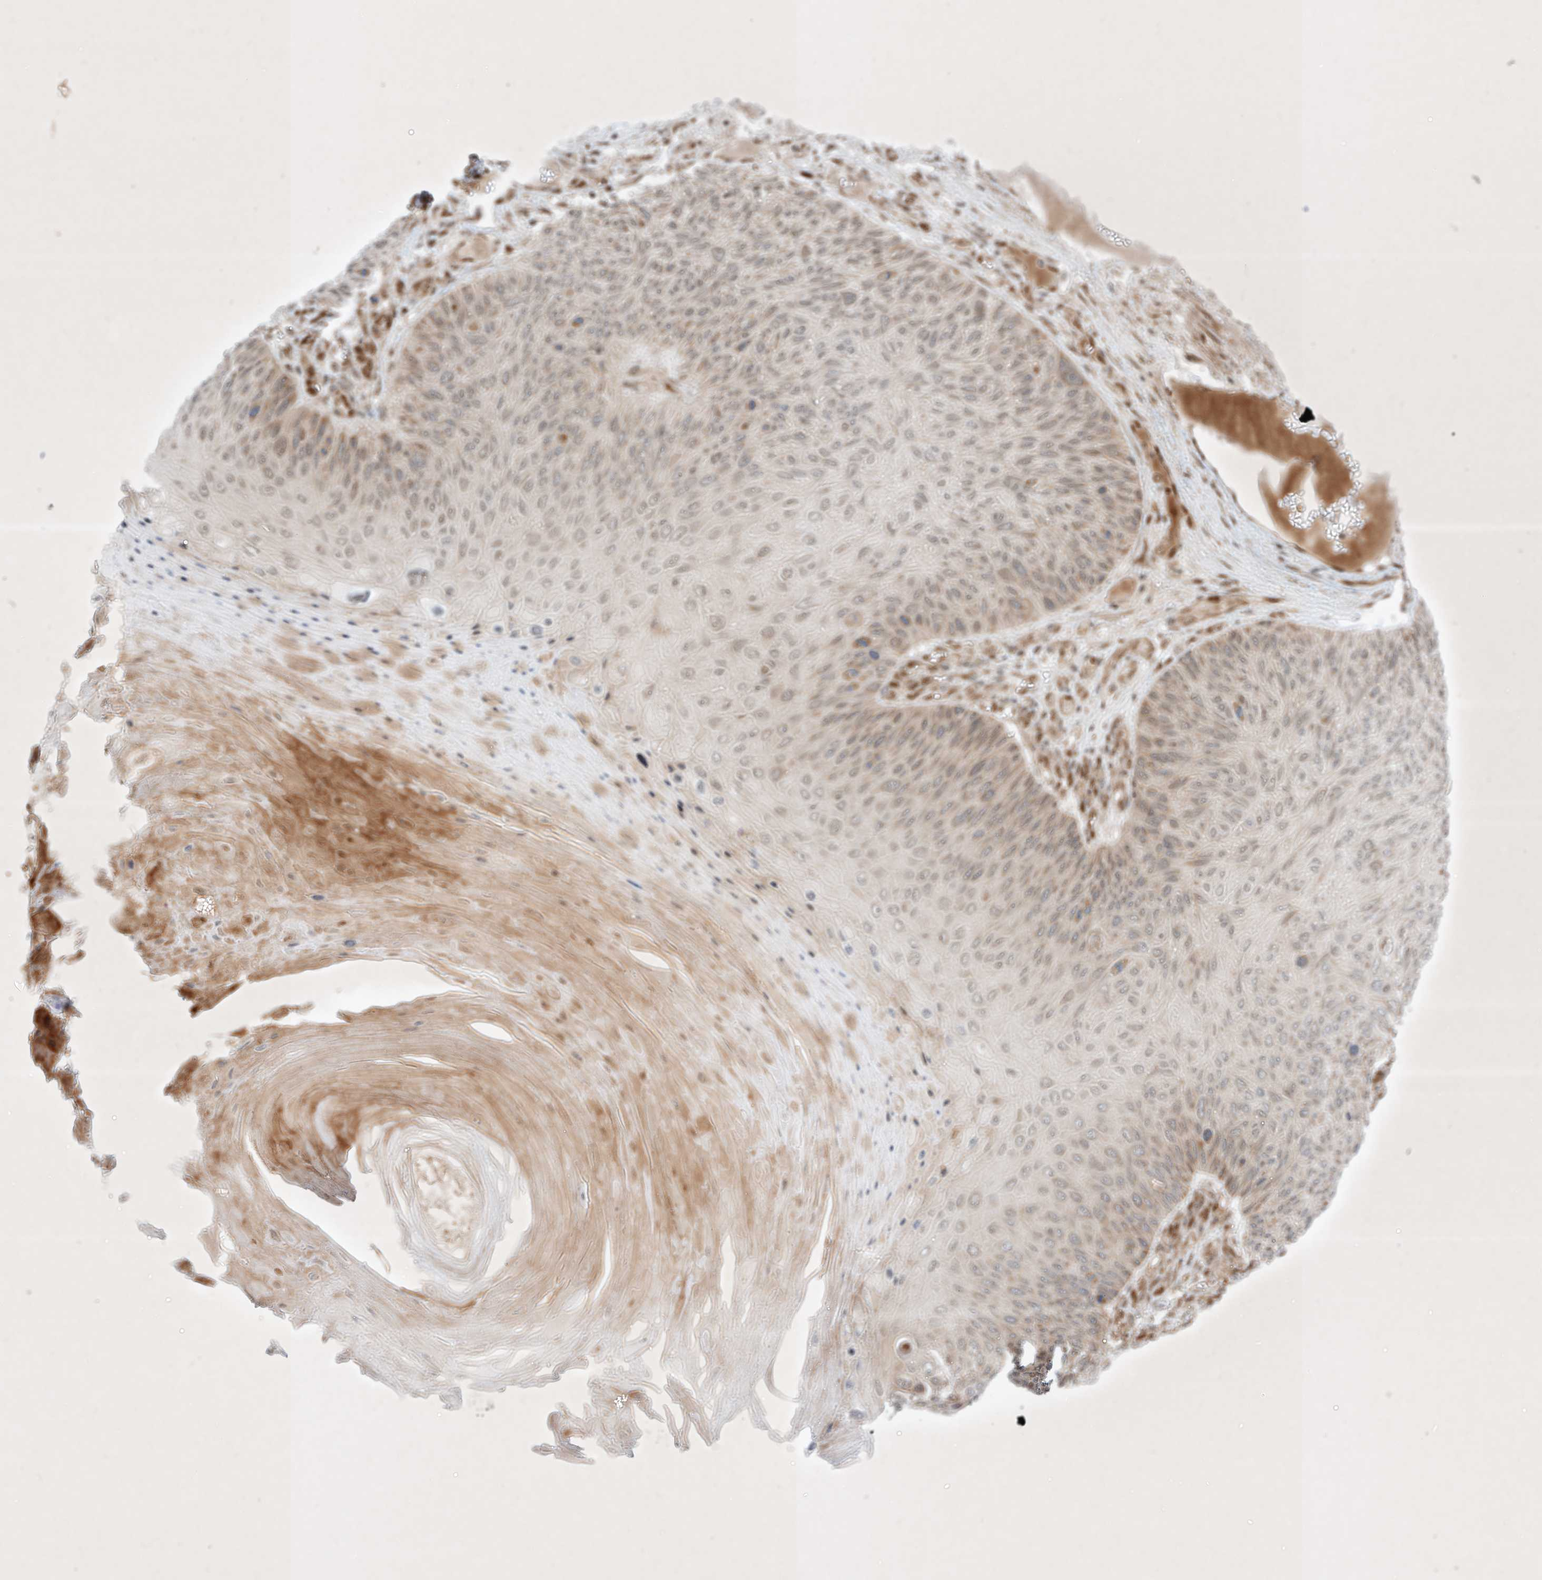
{"staining": {"intensity": "moderate", "quantity": "25%-75%", "location": "cytoplasmic/membranous,nuclear"}, "tissue": "skin cancer", "cell_type": "Tumor cells", "image_type": "cancer", "snomed": [{"axis": "morphology", "description": "Squamous cell carcinoma, NOS"}, {"axis": "topography", "description": "Skin"}], "caption": "The photomicrograph reveals immunohistochemical staining of skin squamous cell carcinoma. There is moderate cytoplasmic/membranous and nuclear positivity is identified in about 25%-75% of tumor cells.", "gene": "EPG5", "patient": {"sex": "female", "age": 88}}